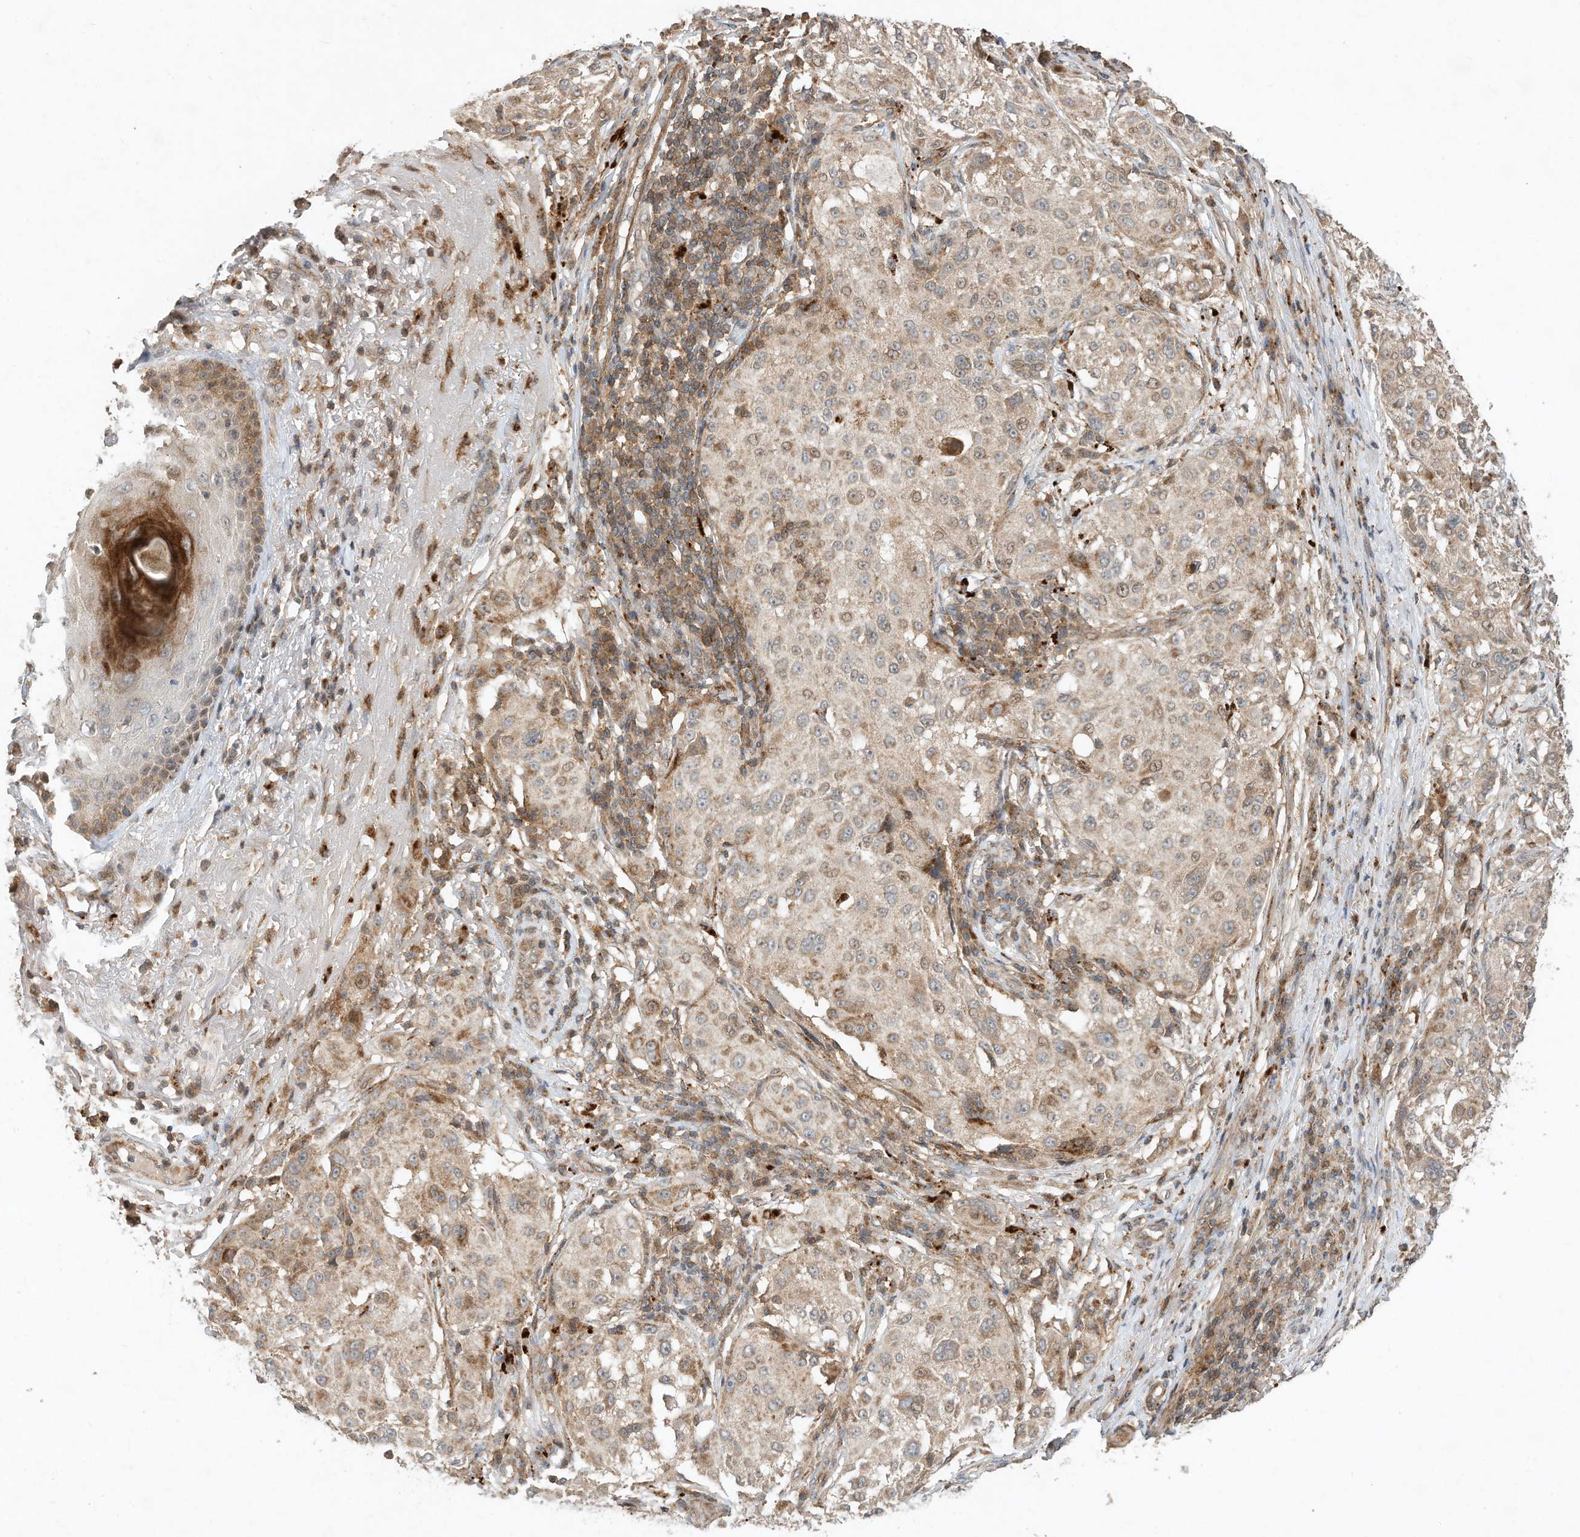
{"staining": {"intensity": "weak", "quantity": "25%-75%", "location": "cytoplasmic/membranous"}, "tissue": "melanoma", "cell_type": "Tumor cells", "image_type": "cancer", "snomed": [{"axis": "morphology", "description": "Necrosis, NOS"}, {"axis": "morphology", "description": "Malignant melanoma, NOS"}, {"axis": "topography", "description": "Skin"}], "caption": "Protein staining shows weak cytoplasmic/membranous positivity in approximately 25%-75% of tumor cells in malignant melanoma. (Brightfield microscopy of DAB IHC at high magnification).", "gene": "CPAMD8", "patient": {"sex": "female", "age": 87}}